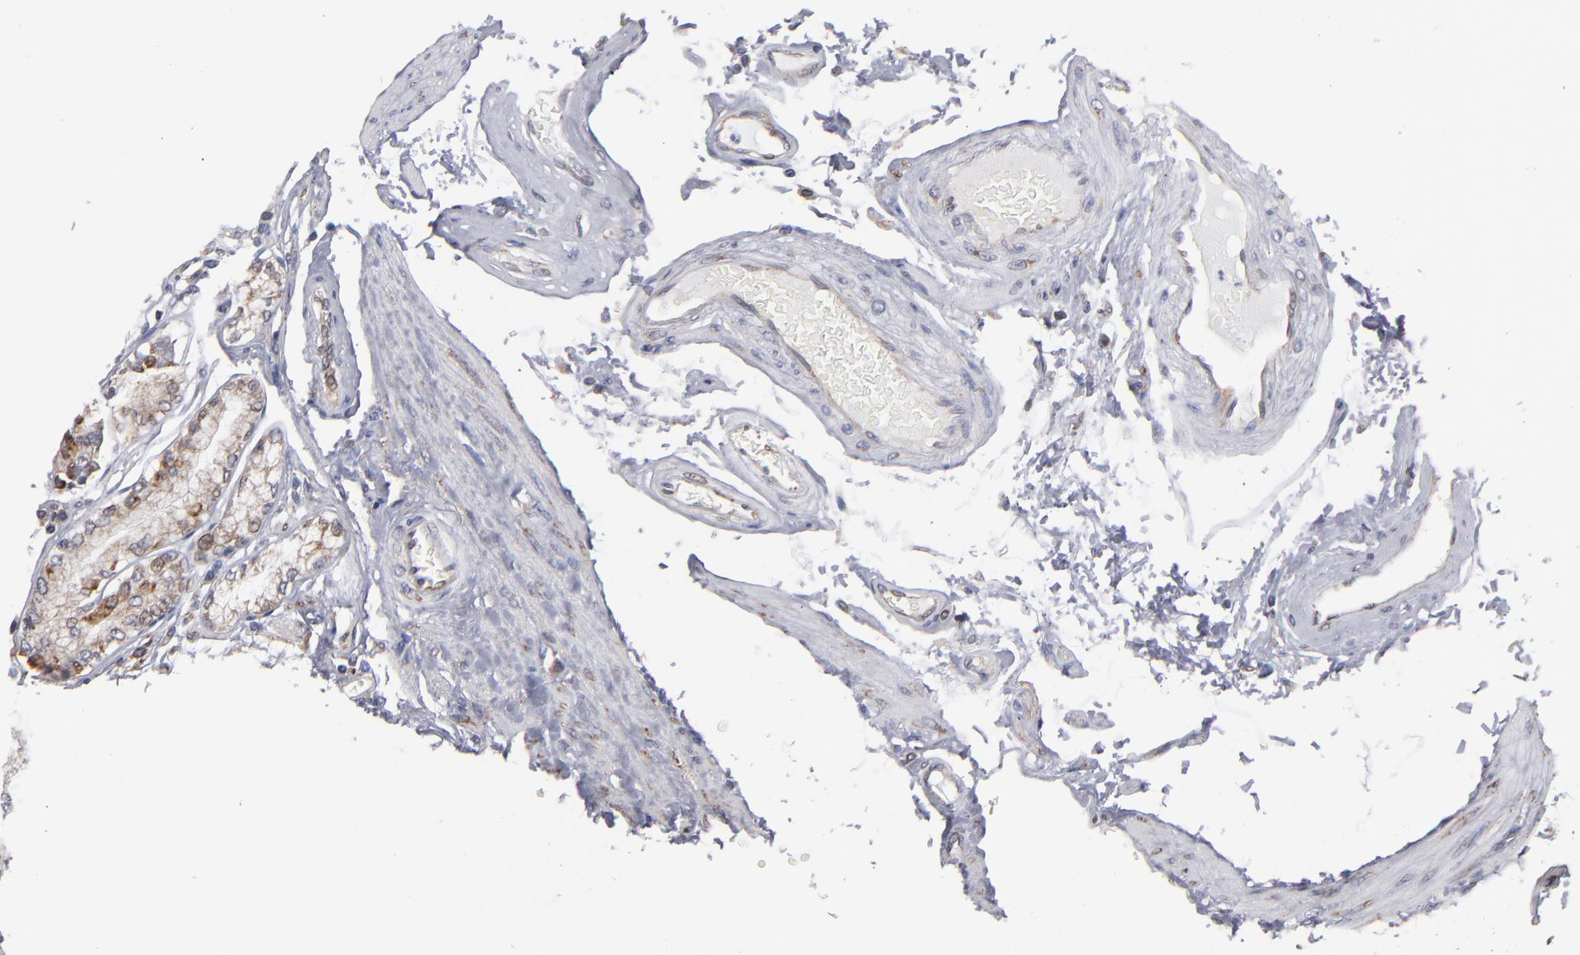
{"staining": {"intensity": "moderate", "quantity": "25%-75%", "location": "cytoplasmic/membranous"}, "tissue": "stomach", "cell_type": "Glandular cells", "image_type": "normal", "snomed": [{"axis": "morphology", "description": "Normal tissue, NOS"}, {"axis": "morphology", "description": "Adenocarcinoma, NOS"}, {"axis": "topography", "description": "Stomach, lower"}], "caption": "Protein expression analysis of unremarkable stomach demonstrates moderate cytoplasmic/membranous staining in approximately 25%-75% of glandular cells.", "gene": "KTN1", "patient": {"sex": "female", "age": 76}}